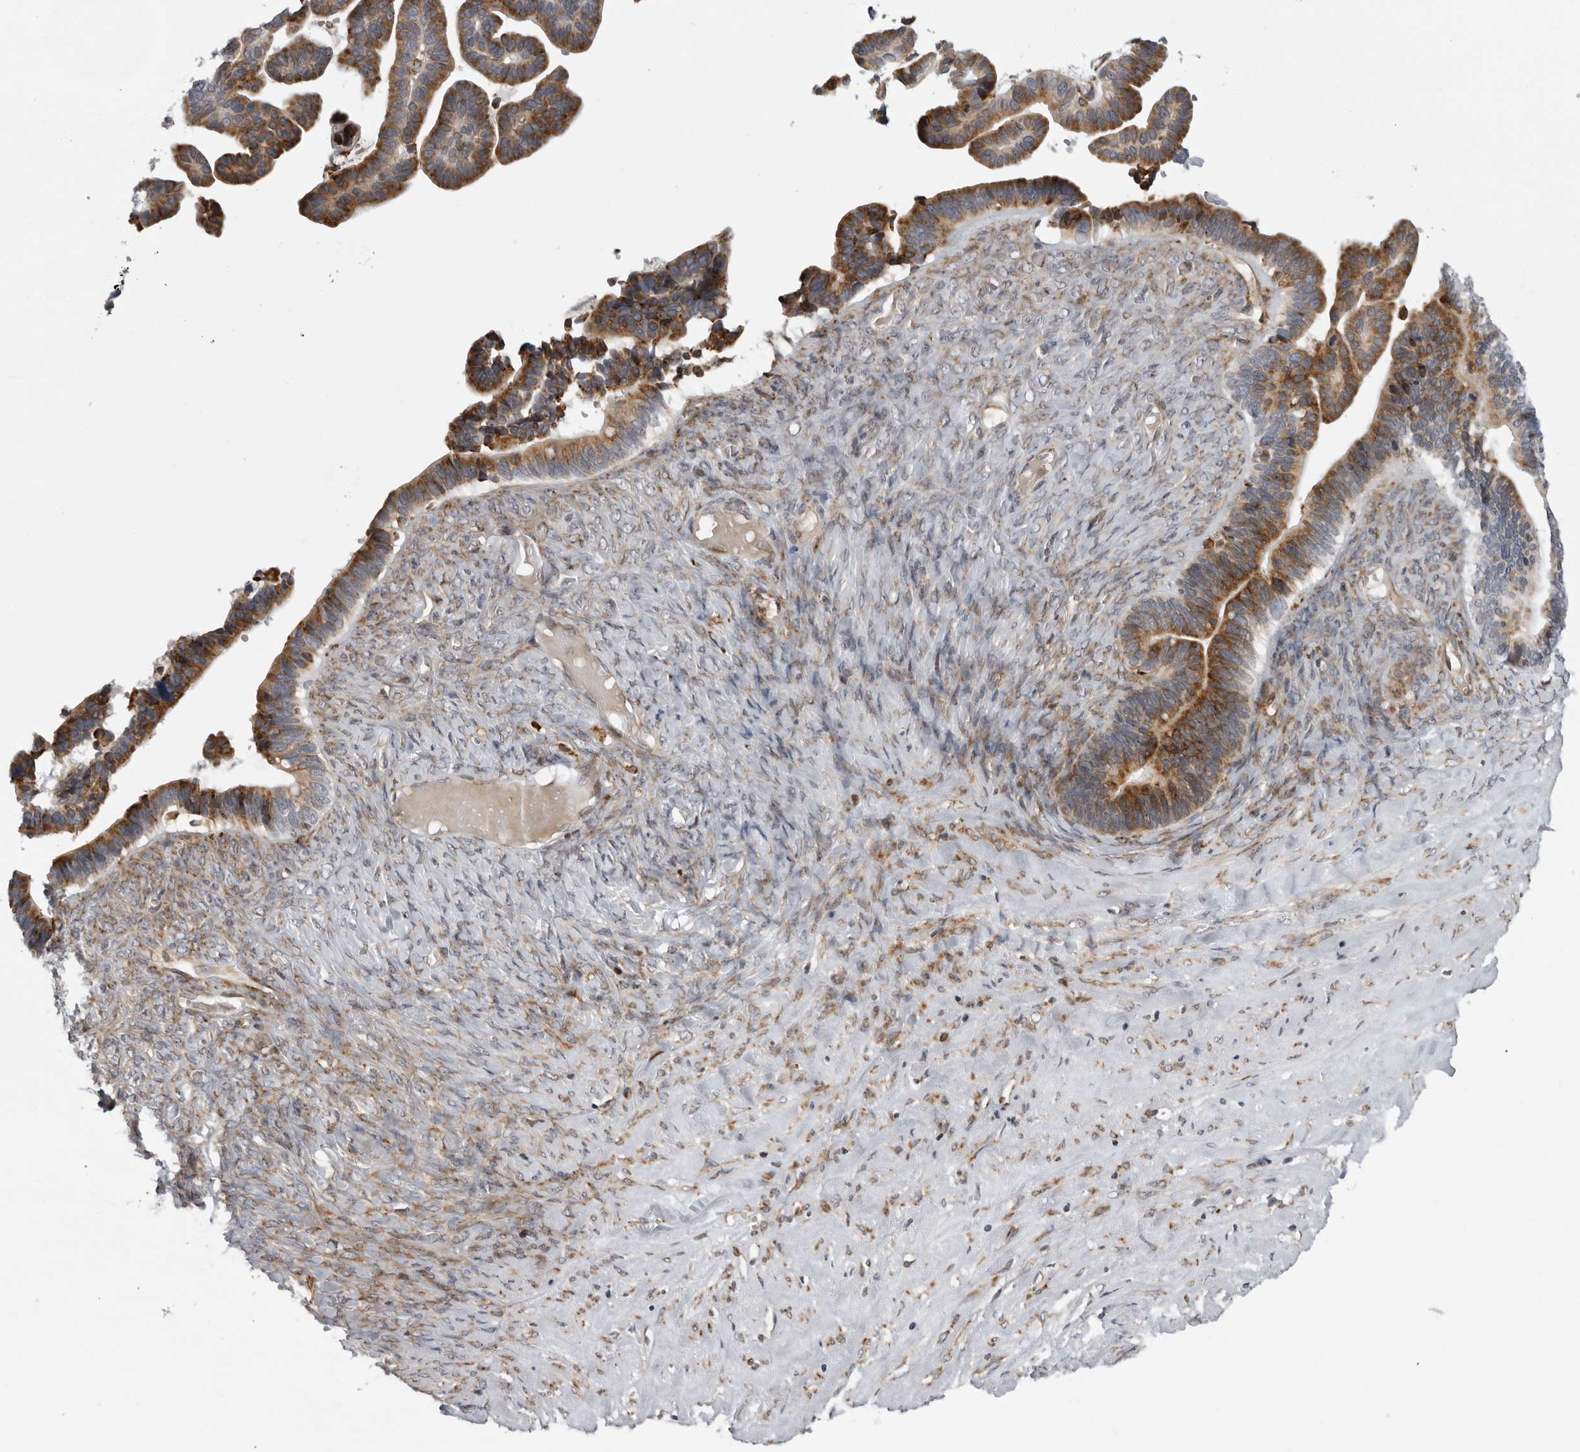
{"staining": {"intensity": "strong", "quantity": ">75%", "location": "cytoplasmic/membranous"}, "tissue": "ovarian cancer", "cell_type": "Tumor cells", "image_type": "cancer", "snomed": [{"axis": "morphology", "description": "Cystadenocarcinoma, serous, NOS"}, {"axis": "topography", "description": "Ovary"}], "caption": "Immunohistochemical staining of serous cystadenocarcinoma (ovarian) exhibits strong cytoplasmic/membranous protein staining in approximately >75% of tumor cells. The protein is stained brown, and the nuclei are stained in blue (DAB IHC with brightfield microscopy, high magnification).", "gene": "ALPK2", "patient": {"sex": "female", "age": 56}}